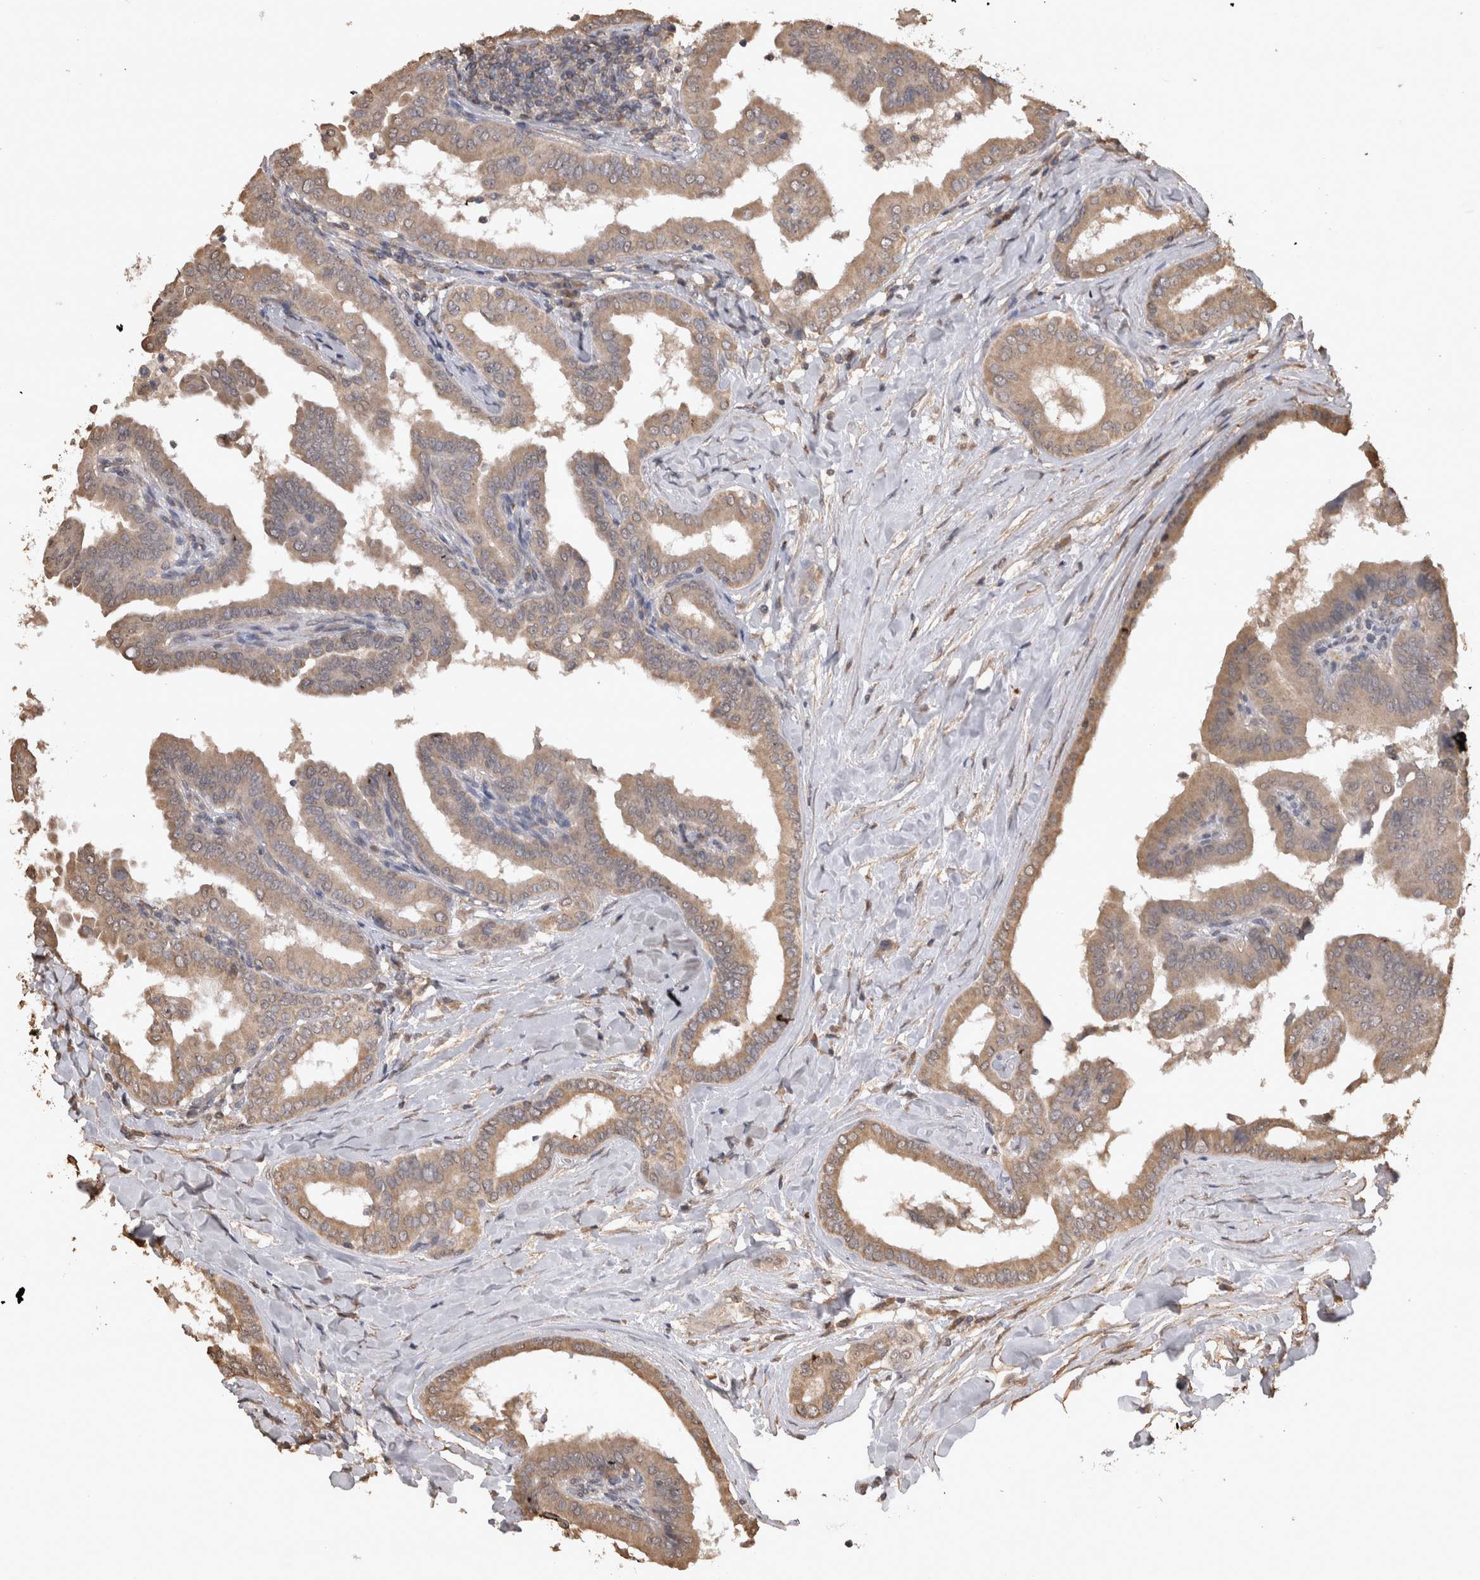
{"staining": {"intensity": "moderate", "quantity": ">75%", "location": "cytoplasmic/membranous"}, "tissue": "thyroid cancer", "cell_type": "Tumor cells", "image_type": "cancer", "snomed": [{"axis": "morphology", "description": "Papillary adenocarcinoma, NOS"}, {"axis": "topography", "description": "Thyroid gland"}], "caption": "Brown immunohistochemical staining in papillary adenocarcinoma (thyroid) demonstrates moderate cytoplasmic/membranous staining in about >75% of tumor cells. (brown staining indicates protein expression, while blue staining denotes nuclei).", "gene": "SOCS5", "patient": {"sex": "male", "age": 33}}